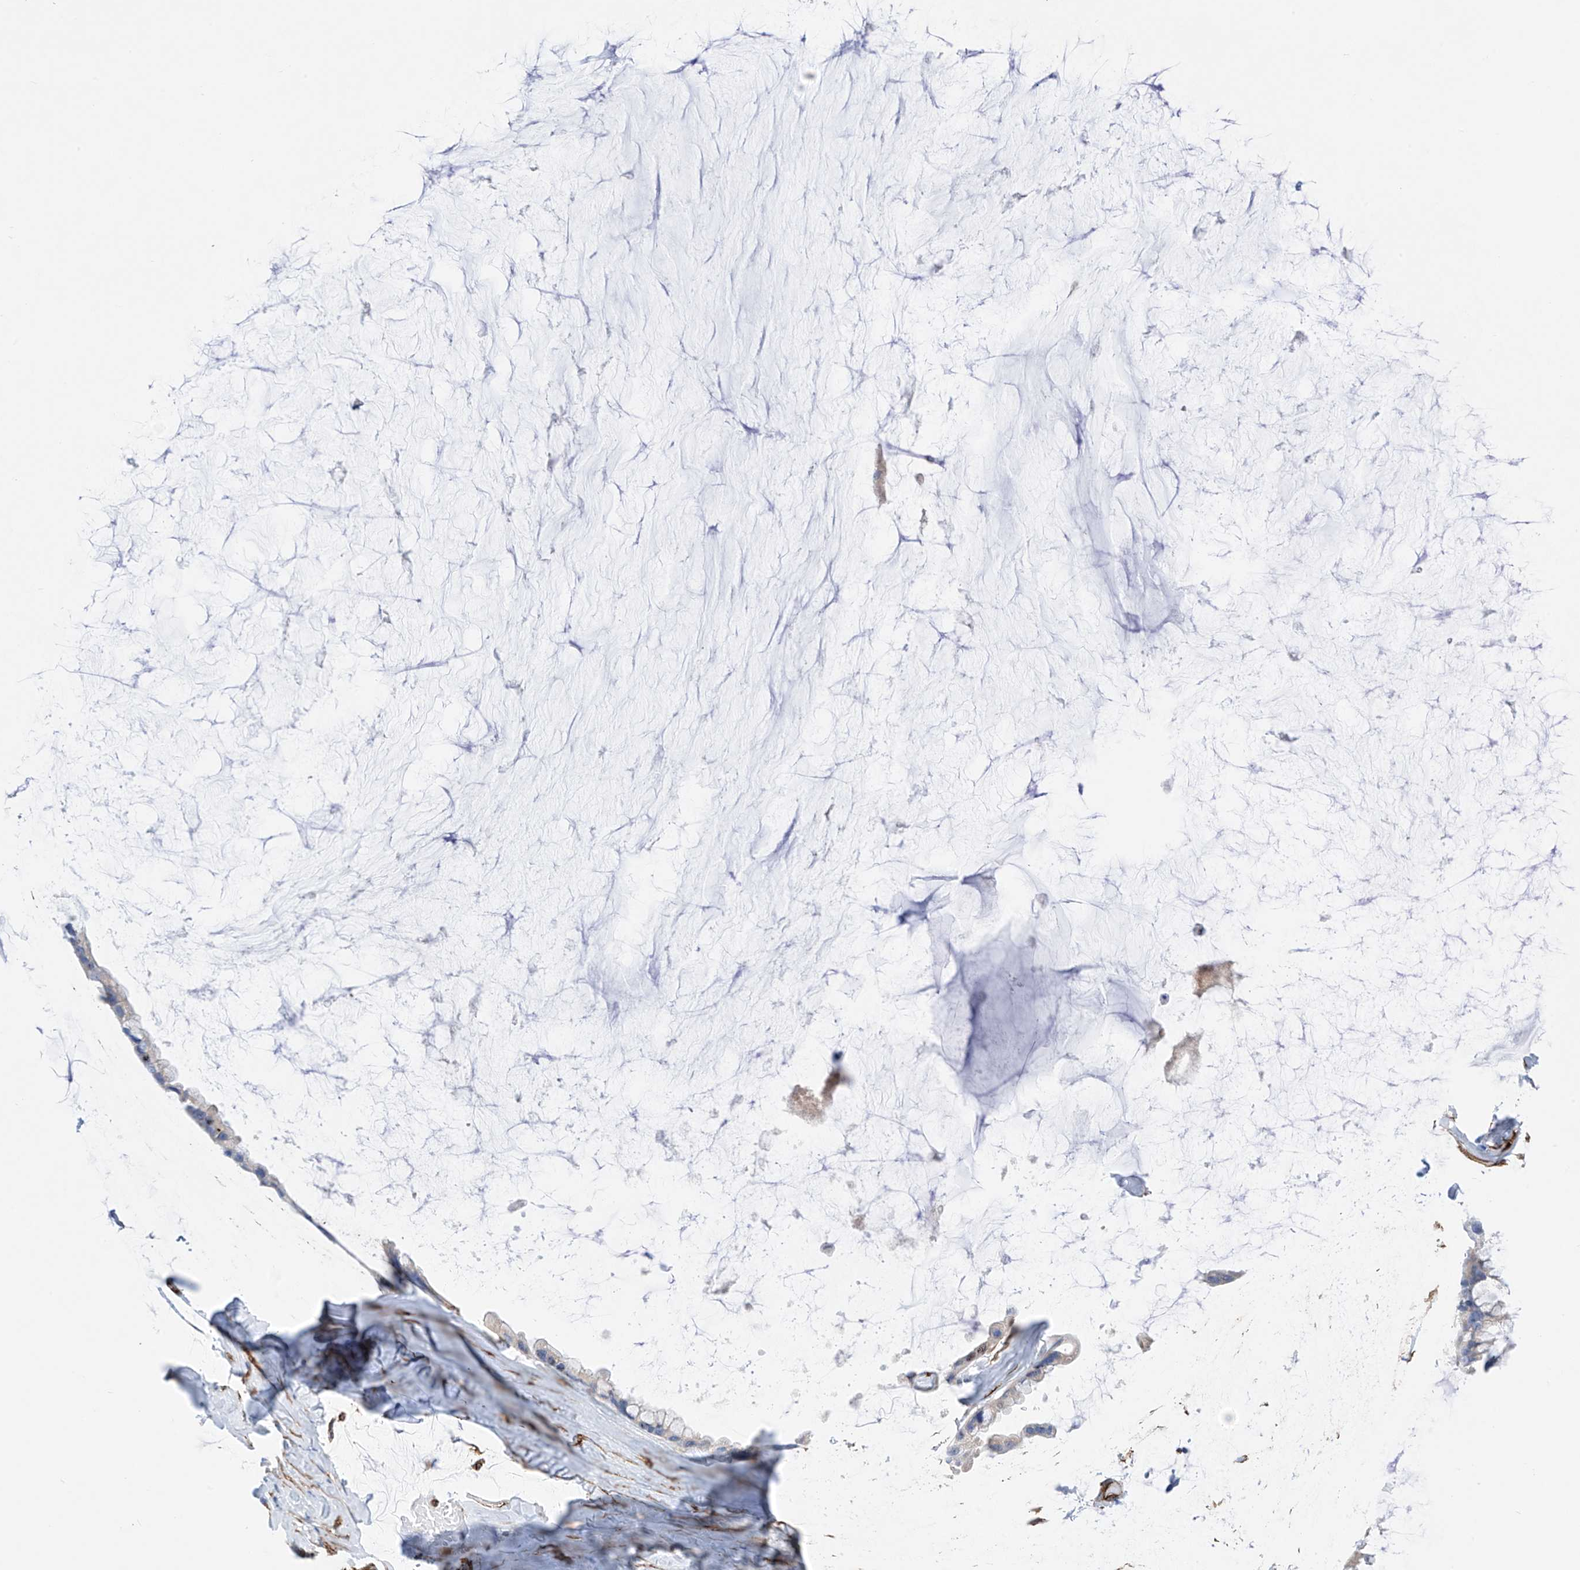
{"staining": {"intensity": "negative", "quantity": "none", "location": "none"}, "tissue": "ovarian cancer", "cell_type": "Tumor cells", "image_type": "cancer", "snomed": [{"axis": "morphology", "description": "Cystadenocarcinoma, mucinous, NOS"}, {"axis": "topography", "description": "Ovary"}], "caption": "Protein analysis of mucinous cystadenocarcinoma (ovarian) demonstrates no significant positivity in tumor cells. (Immunohistochemistry, brightfield microscopy, high magnification).", "gene": "UBTD1", "patient": {"sex": "female", "age": 39}}